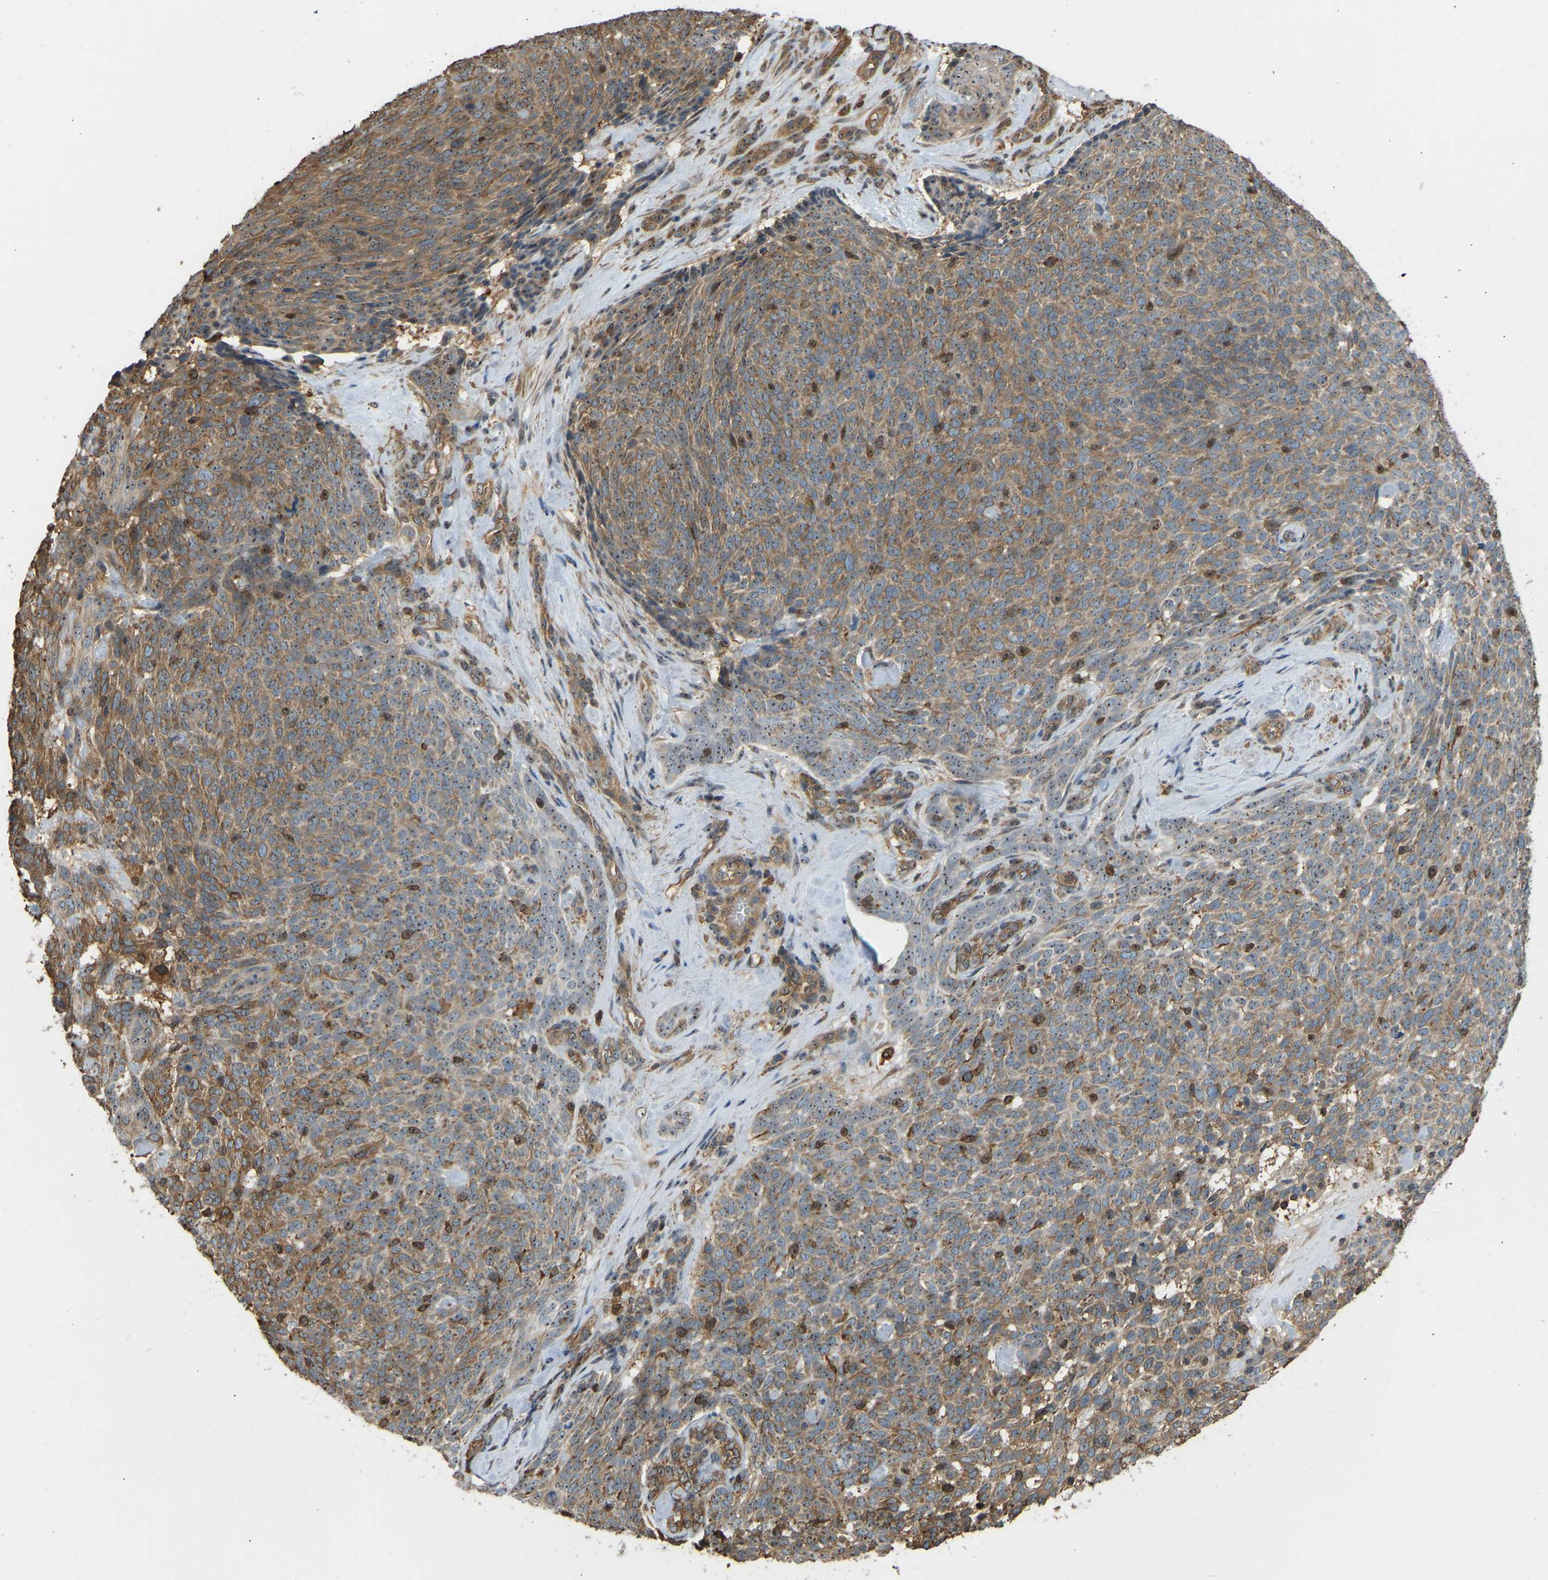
{"staining": {"intensity": "moderate", "quantity": ">75%", "location": "cytoplasmic/membranous,nuclear"}, "tissue": "skin cancer", "cell_type": "Tumor cells", "image_type": "cancer", "snomed": [{"axis": "morphology", "description": "Basal cell carcinoma"}, {"axis": "topography", "description": "Skin"}], "caption": "High-power microscopy captured an IHC image of basal cell carcinoma (skin), revealing moderate cytoplasmic/membranous and nuclear staining in about >75% of tumor cells. (Brightfield microscopy of DAB IHC at high magnification).", "gene": "OS9", "patient": {"sex": "male", "age": 61}}